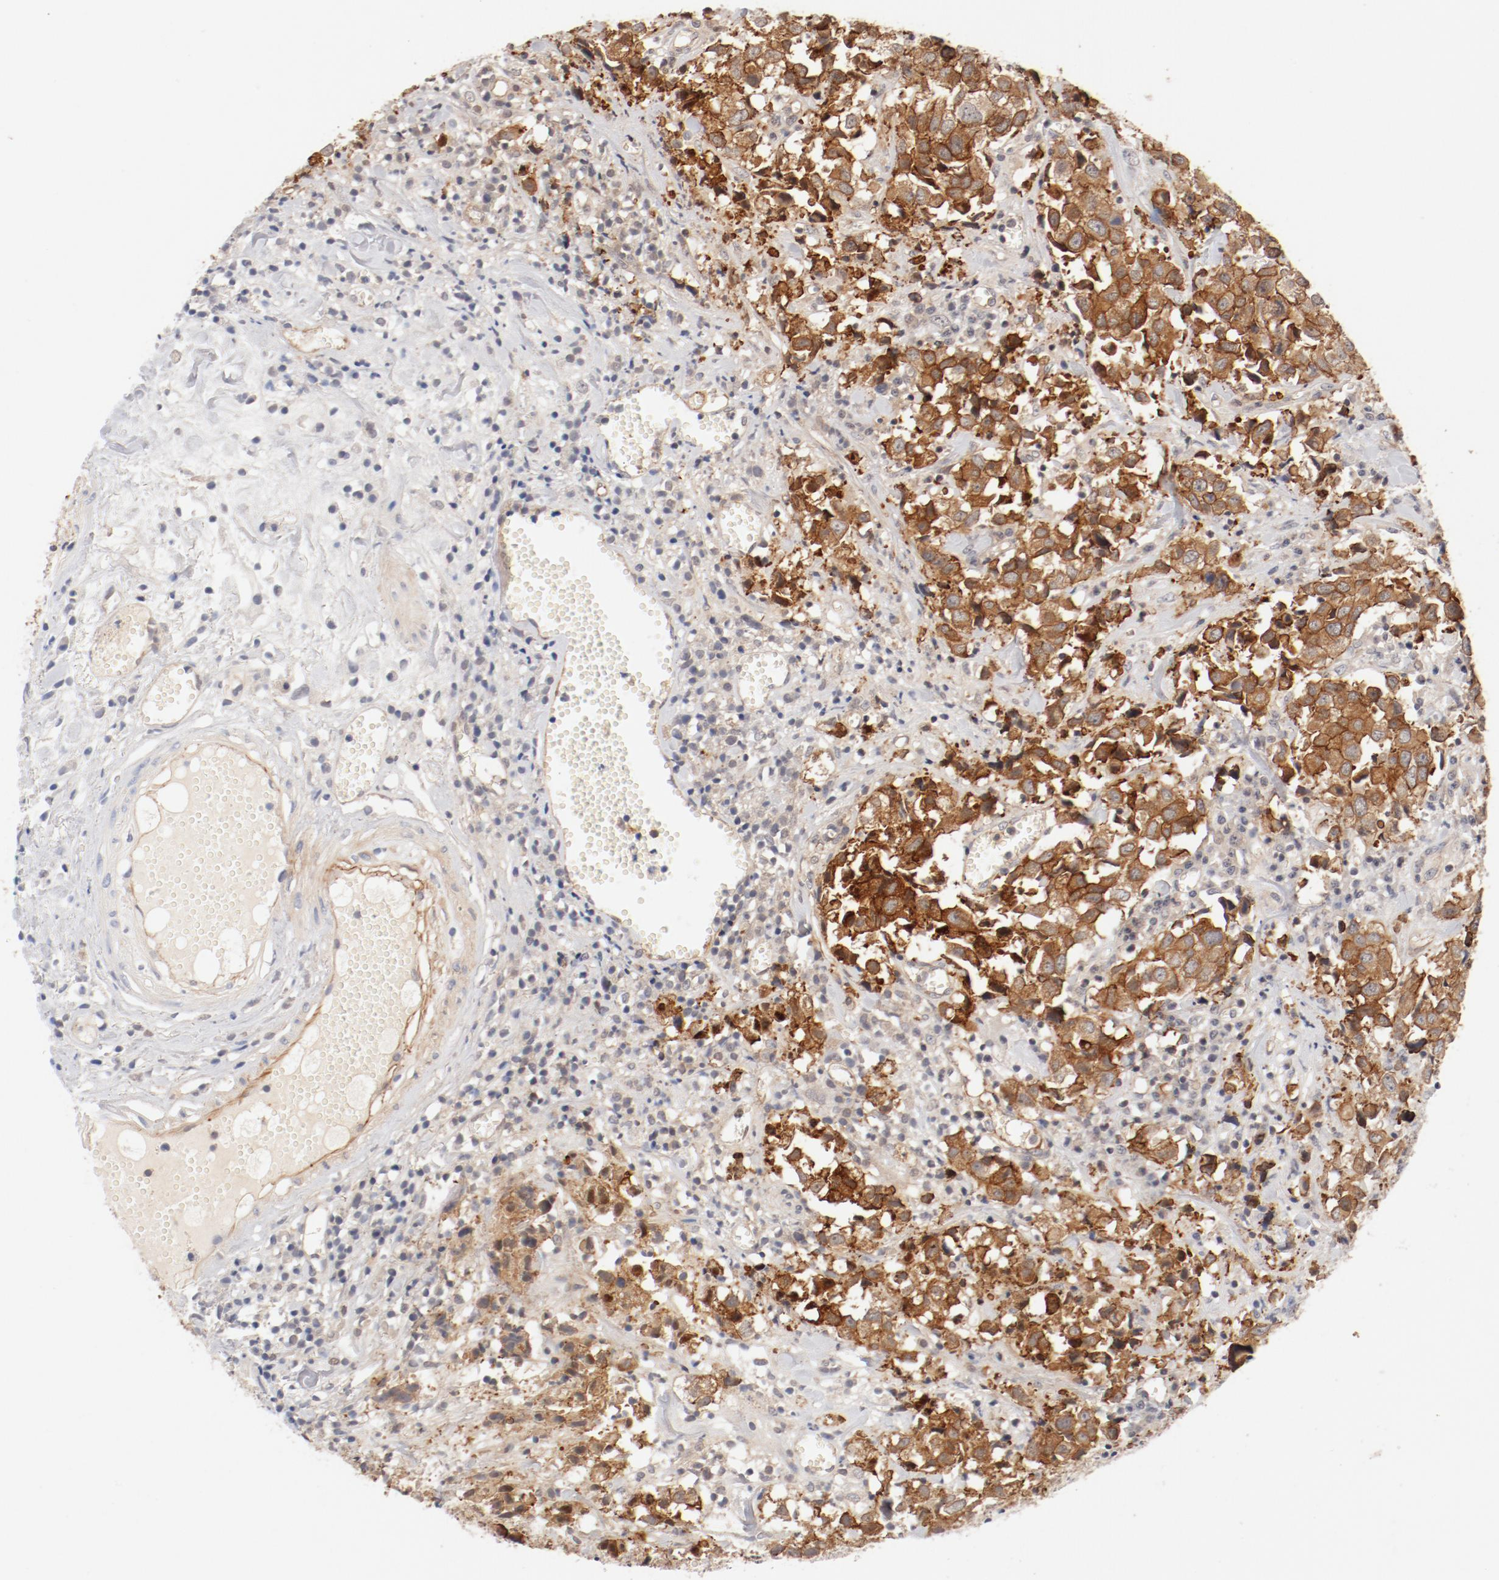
{"staining": {"intensity": "strong", "quantity": ">75%", "location": "cytoplasmic/membranous"}, "tissue": "urothelial cancer", "cell_type": "Tumor cells", "image_type": "cancer", "snomed": [{"axis": "morphology", "description": "Urothelial carcinoma, High grade"}, {"axis": "topography", "description": "Urinary bladder"}], "caption": "Tumor cells reveal high levels of strong cytoplasmic/membranous expression in approximately >75% of cells in human urothelial cancer. The protein of interest is stained brown, and the nuclei are stained in blue (DAB IHC with brightfield microscopy, high magnification).", "gene": "ZNF267", "patient": {"sex": "female", "age": 75}}